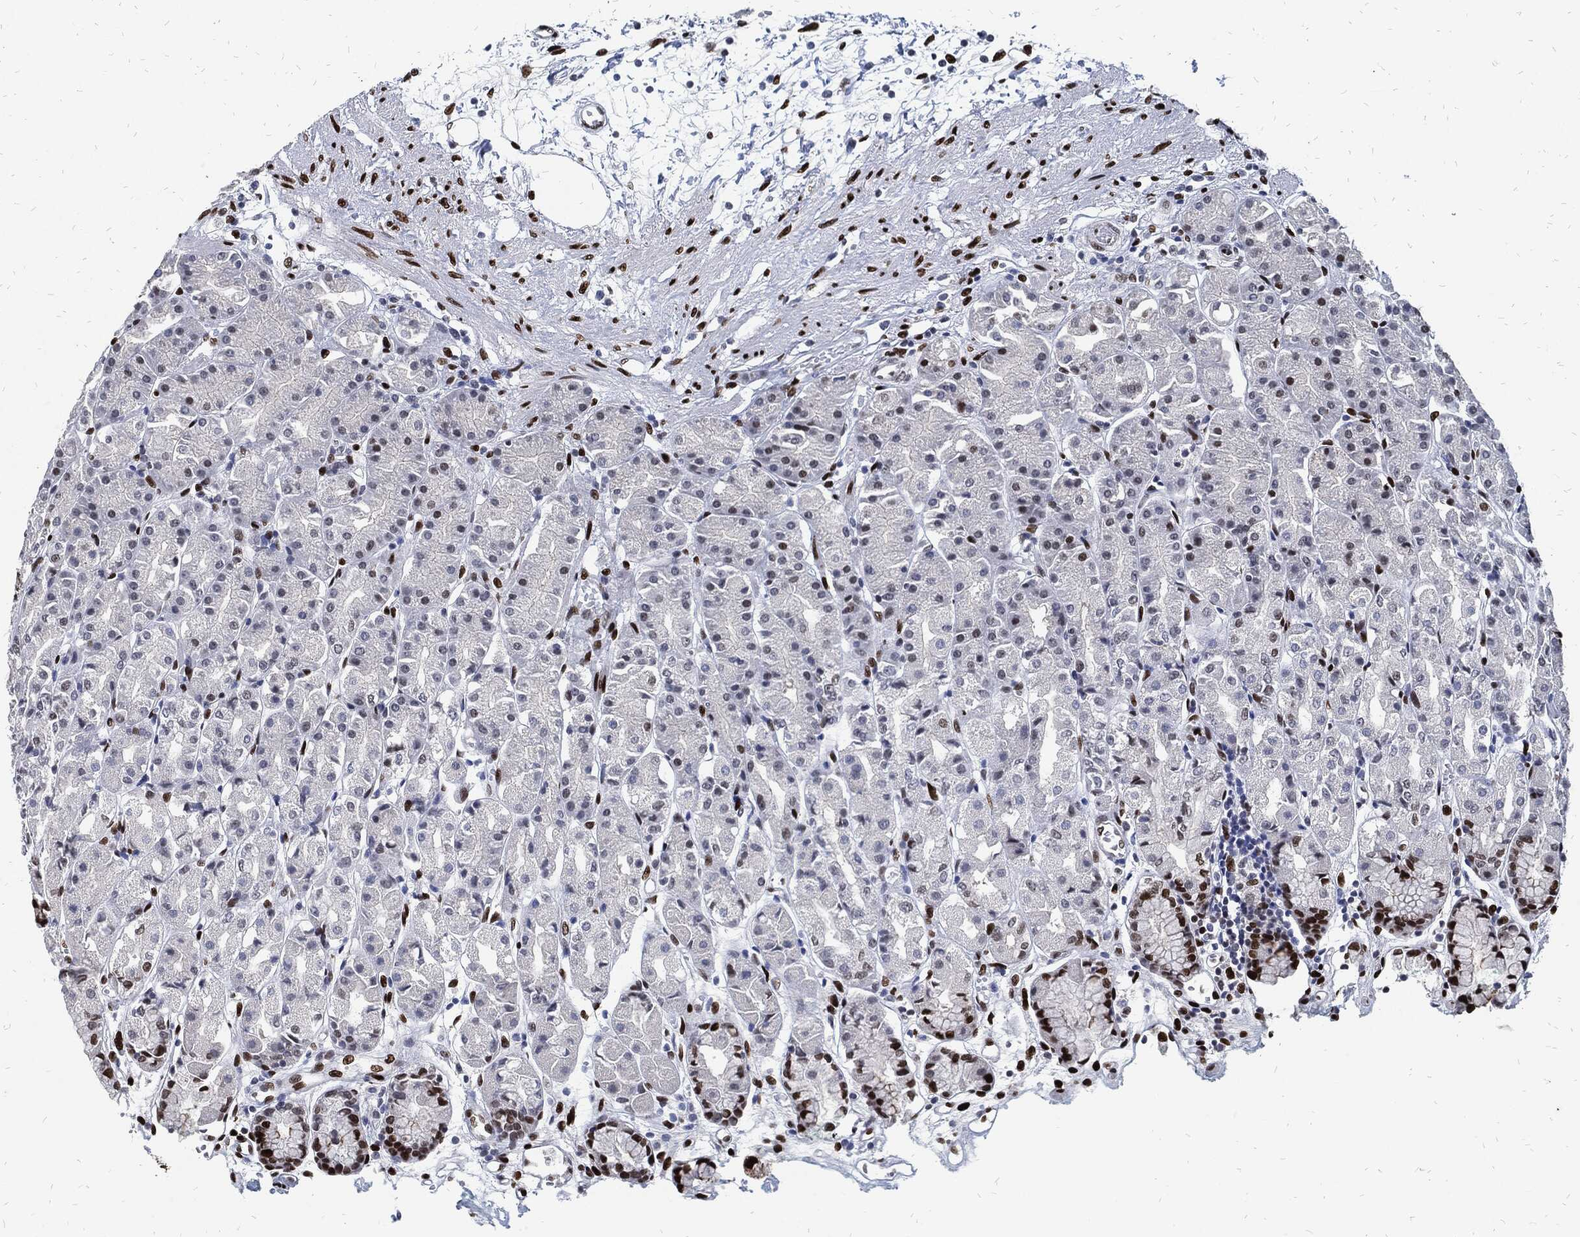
{"staining": {"intensity": "strong", "quantity": "<25%", "location": "nuclear"}, "tissue": "stomach", "cell_type": "Glandular cells", "image_type": "normal", "snomed": [{"axis": "morphology", "description": "Normal tissue, NOS"}, {"axis": "morphology", "description": "Adenocarcinoma, NOS"}, {"axis": "topography", "description": "Stomach"}], "caption": "Strong nuclear protein expression is appreciated in approximately <25% of glandular cells in stomach. Nuclei are stained in blue.", "gene": "JUN", "patient": {"sex": "female", "age": 81}}